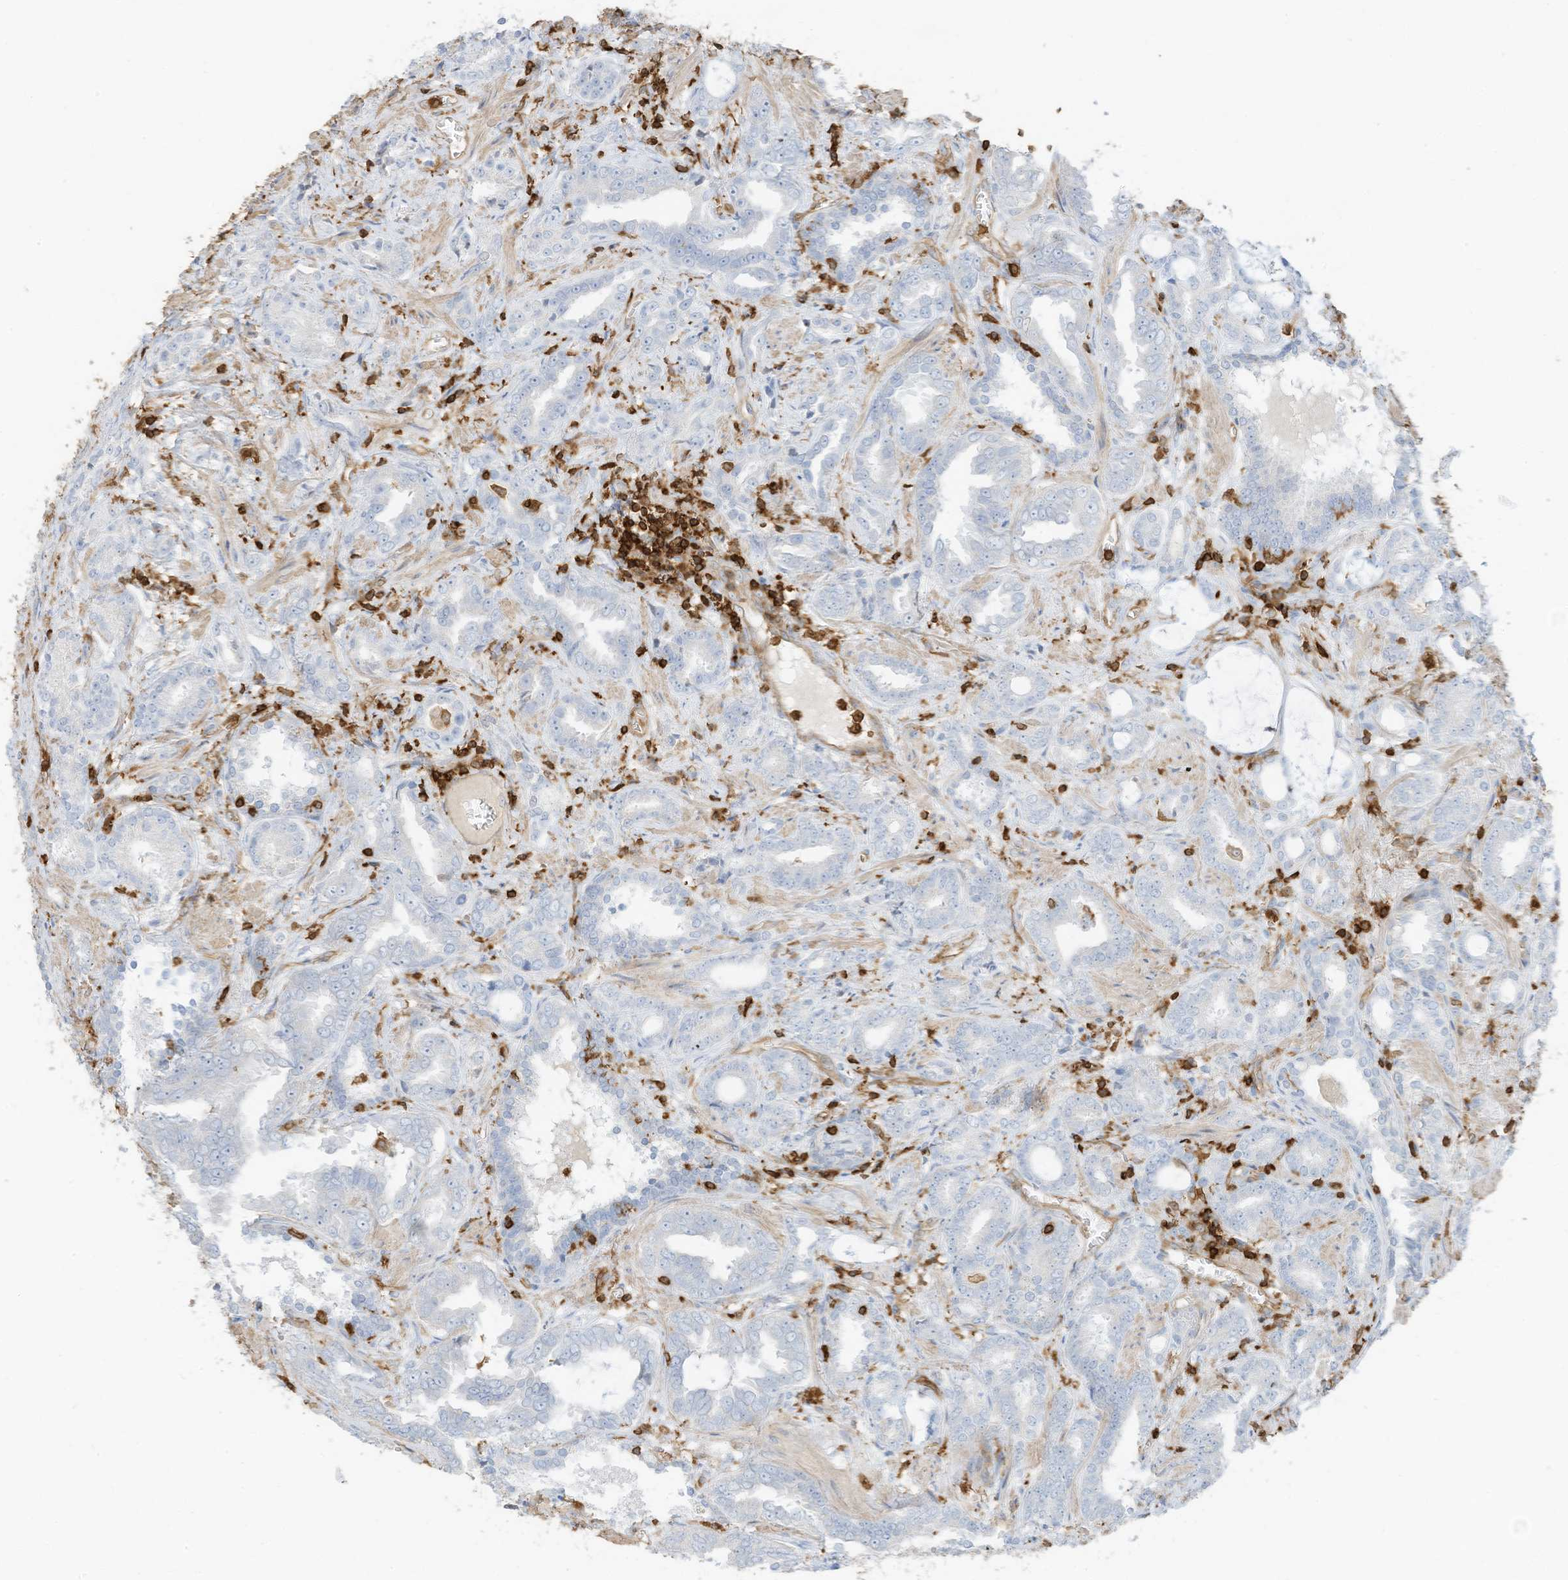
{"staining": {"intensity": "negative", "quantity": "none", "location": "none"}, "tissue": "prostate cancer", "cell_type": "Tumor cells", "image_type": "cancer", "snomed": [{"axis": "morphology", "description": "Adenocarcinoma, High grade"}, {"axis": "topography", "description": "Prostate and seminal vesicle, NOS"}], "caption": "This micrograph is of prostate cancer (high-grade adenocarcinoma) stained with immunohistochemistry to label a protein in brown with the nuclei are counter-stained blue. There is no expression in tumor cells.", "gene": "ARHGAP25", "patient": {"sex": "male", "age": 67}}